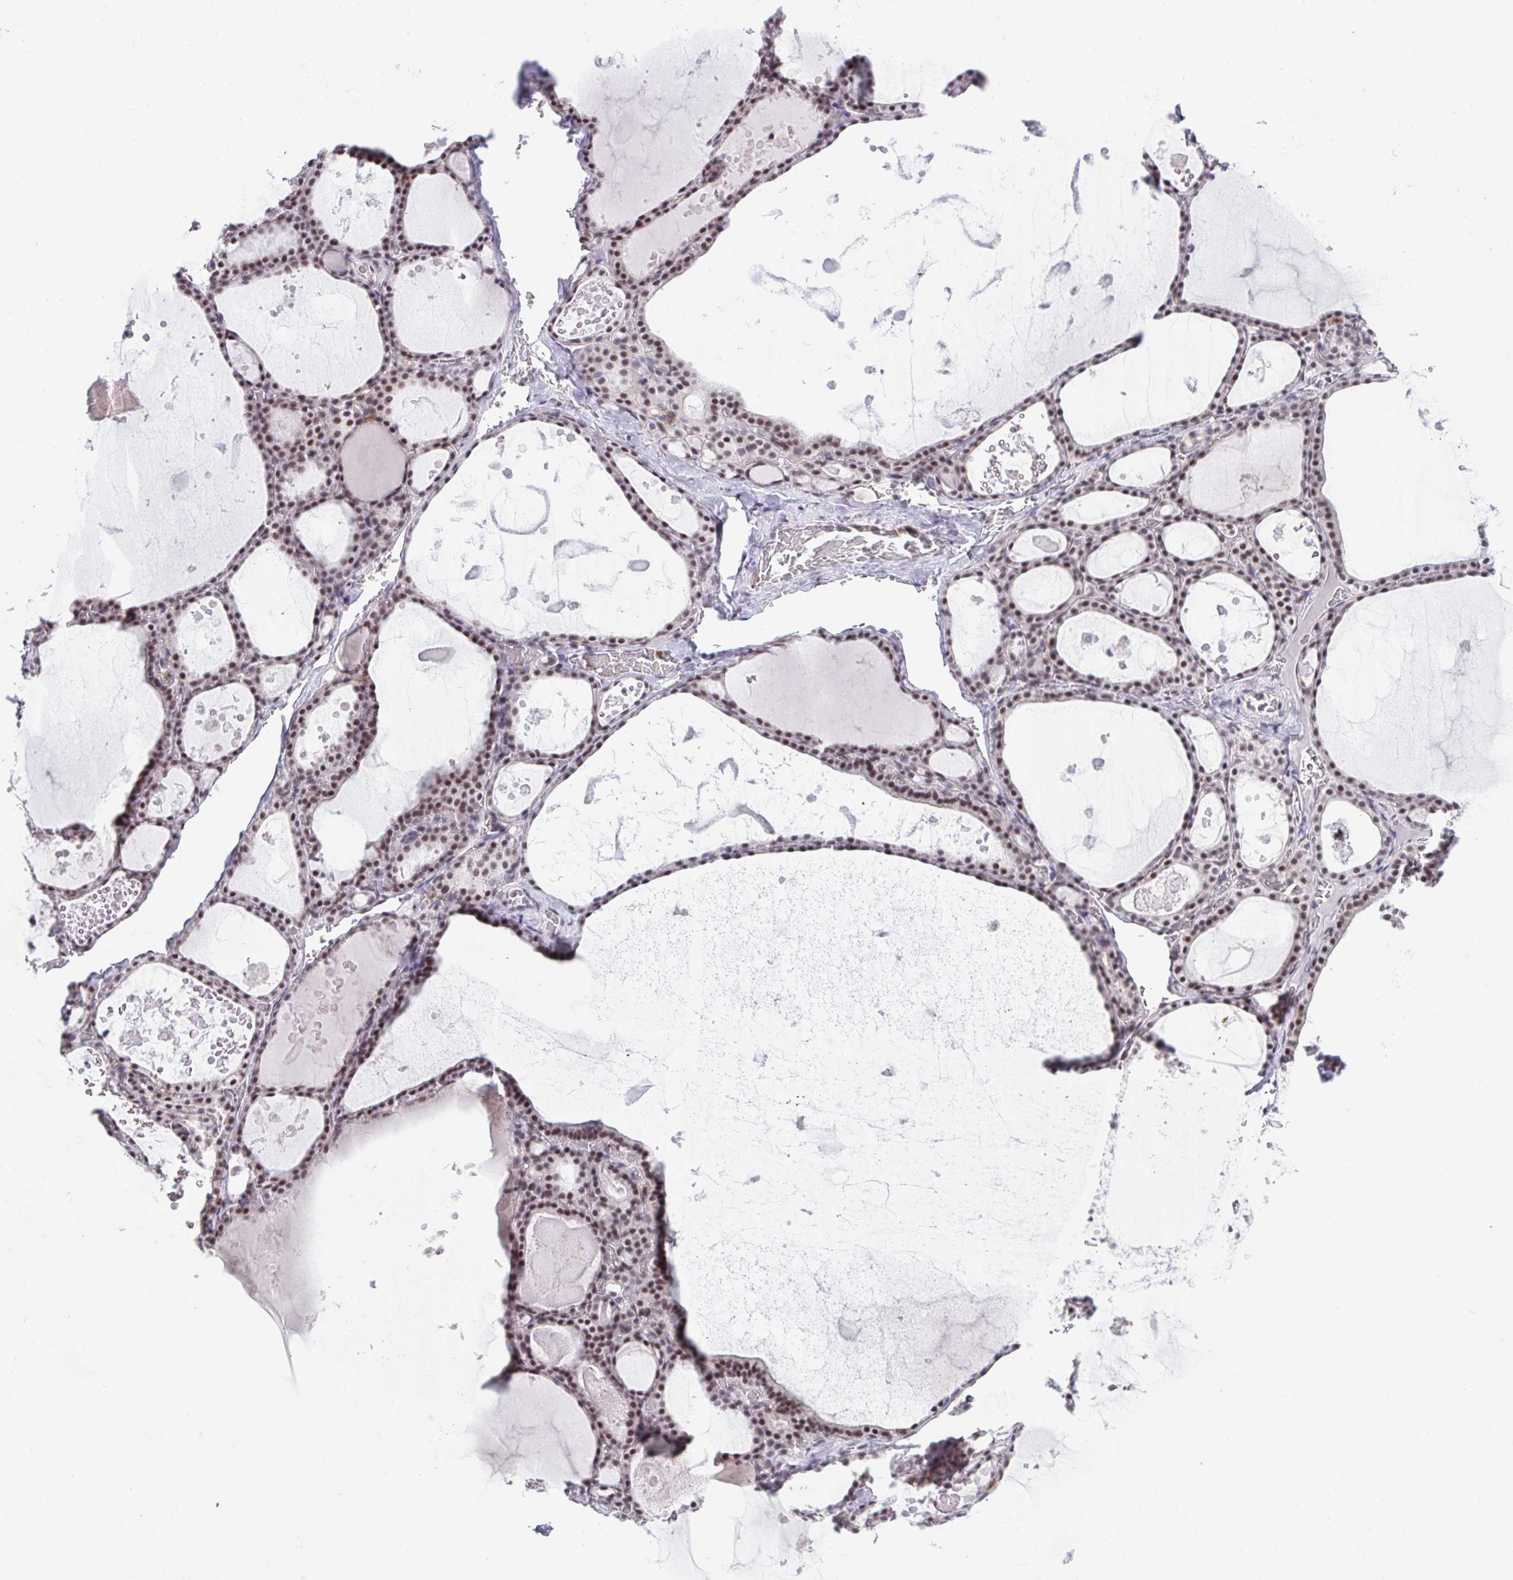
{"staining": {"intensity": "moderate", "quantity": ">75%", "location": "nuclear"}, "tissue": "thyroid gland", "cell_type": "Glandular cells", "image_type": "normal", "snomed": [{"axis": "morphology", "description": "Normal tissue, NOS"}, {"axis": "topography", "description": "Thyroid gland"}], "caption": "Immunohistochemistry (IHC) (DAB) staining of normal thyroid gland exhibits moderate nuclear protein positivity in about >75% of glandular cells. The protein of interest is shown in brown color, while the nuclei are stained blue.", "gene": "OR6K3", "patient": {"sex": "male", "age": 56}}